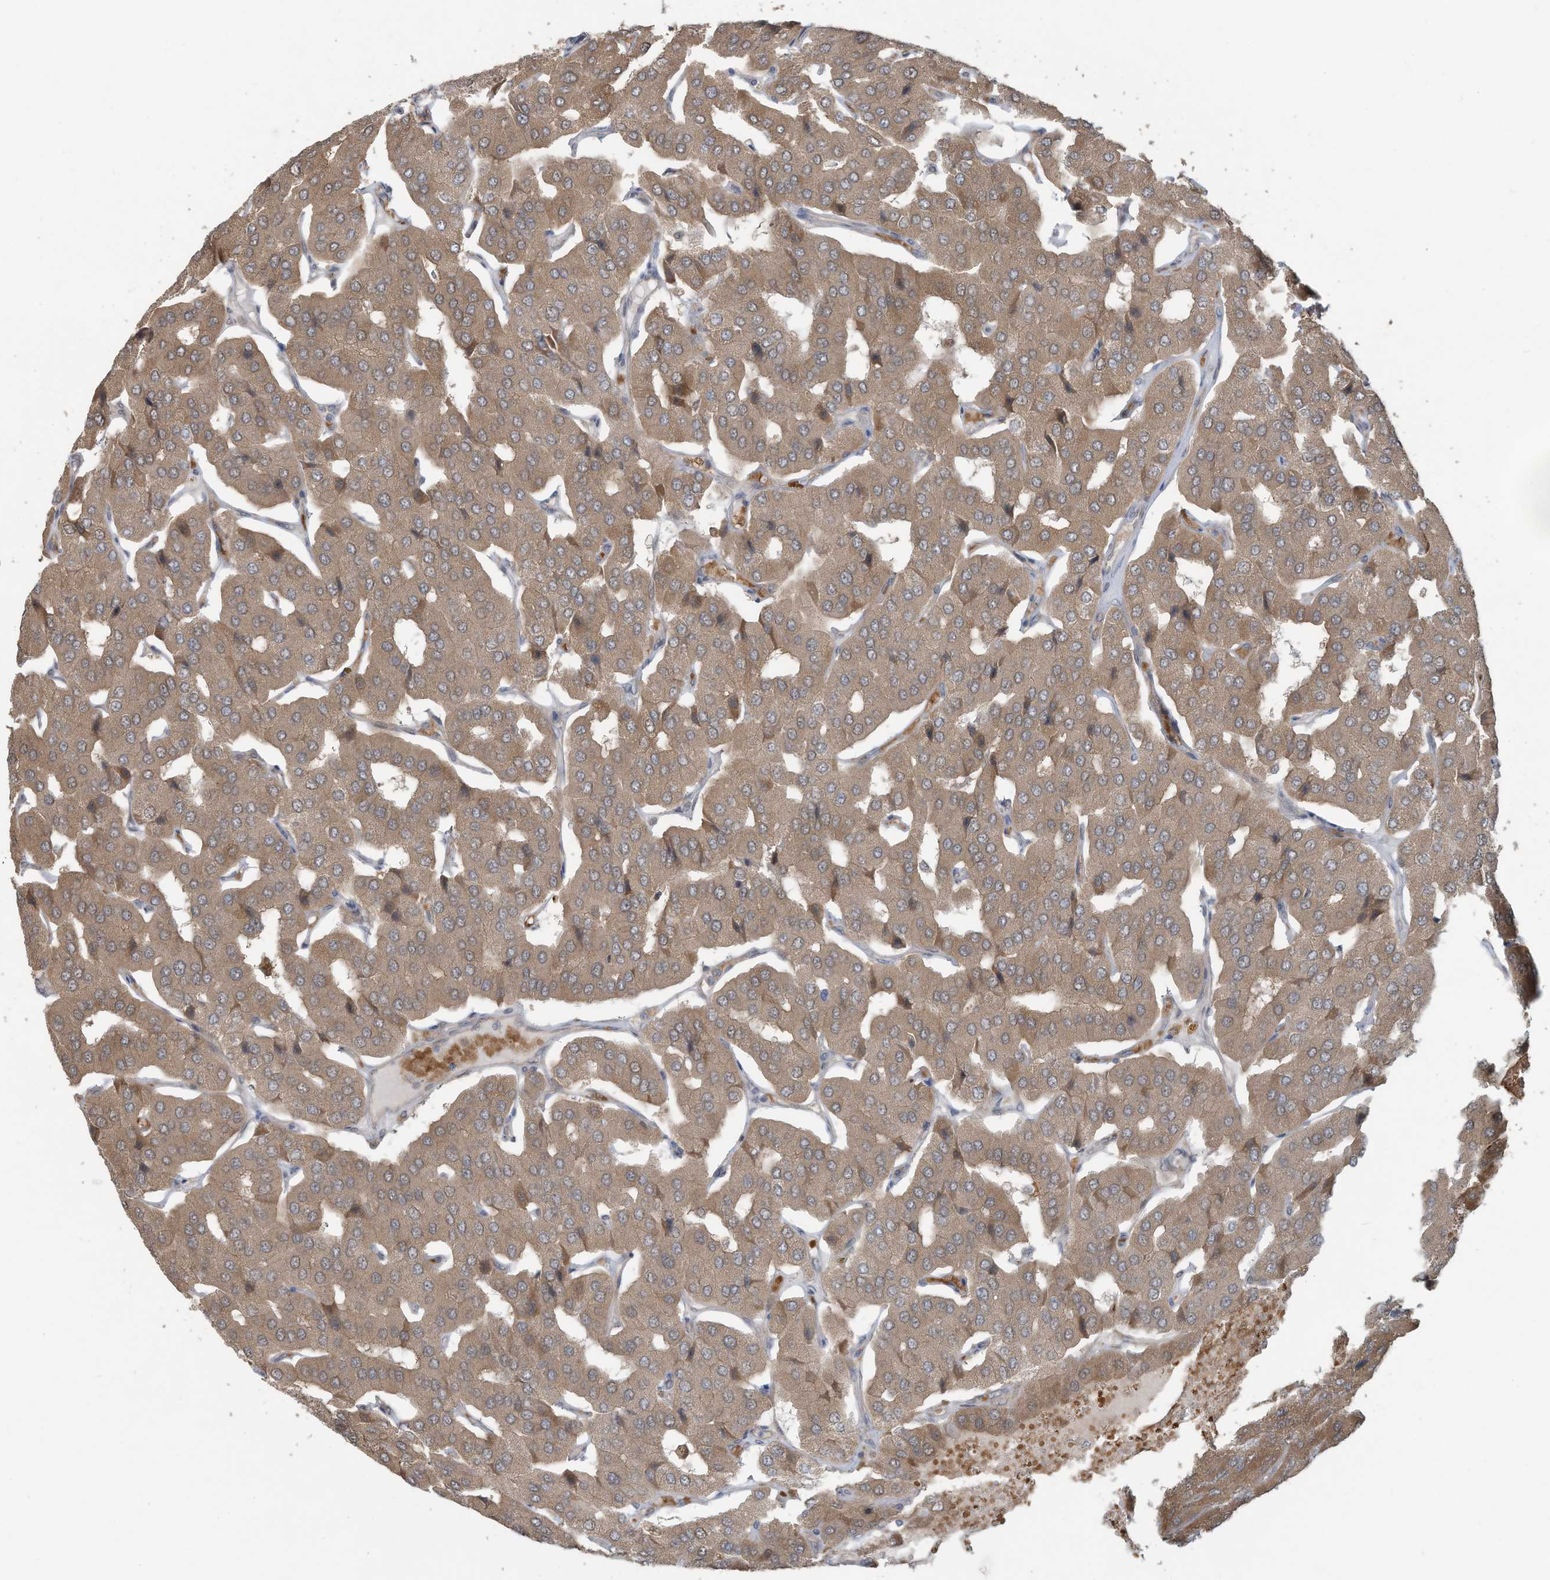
{"staining": {"intensity": "moderate", "quantity": ">75%", "location": "cytoplasmic/membranous"}, "tissue": "parathyroid gland", "cell_type": "Glandular cells", "image_type": "normal", "snomed": [{"axis": "morphology", "description": "Normal tissue, NOS"}, {"axis": "morphology", "description": "Adenoma, NOS"}, {"axis": "topography", "description": "Parathyroid gland"}], "caption": "Immunohistochemical staining of benign parathyroid gland demonstrates medium levels of moderate cytoplasmic/membranous positivity in about >75% of glandular cells.", "gene": "ERI2", "patient": {"sex": "female", "age": 86}}